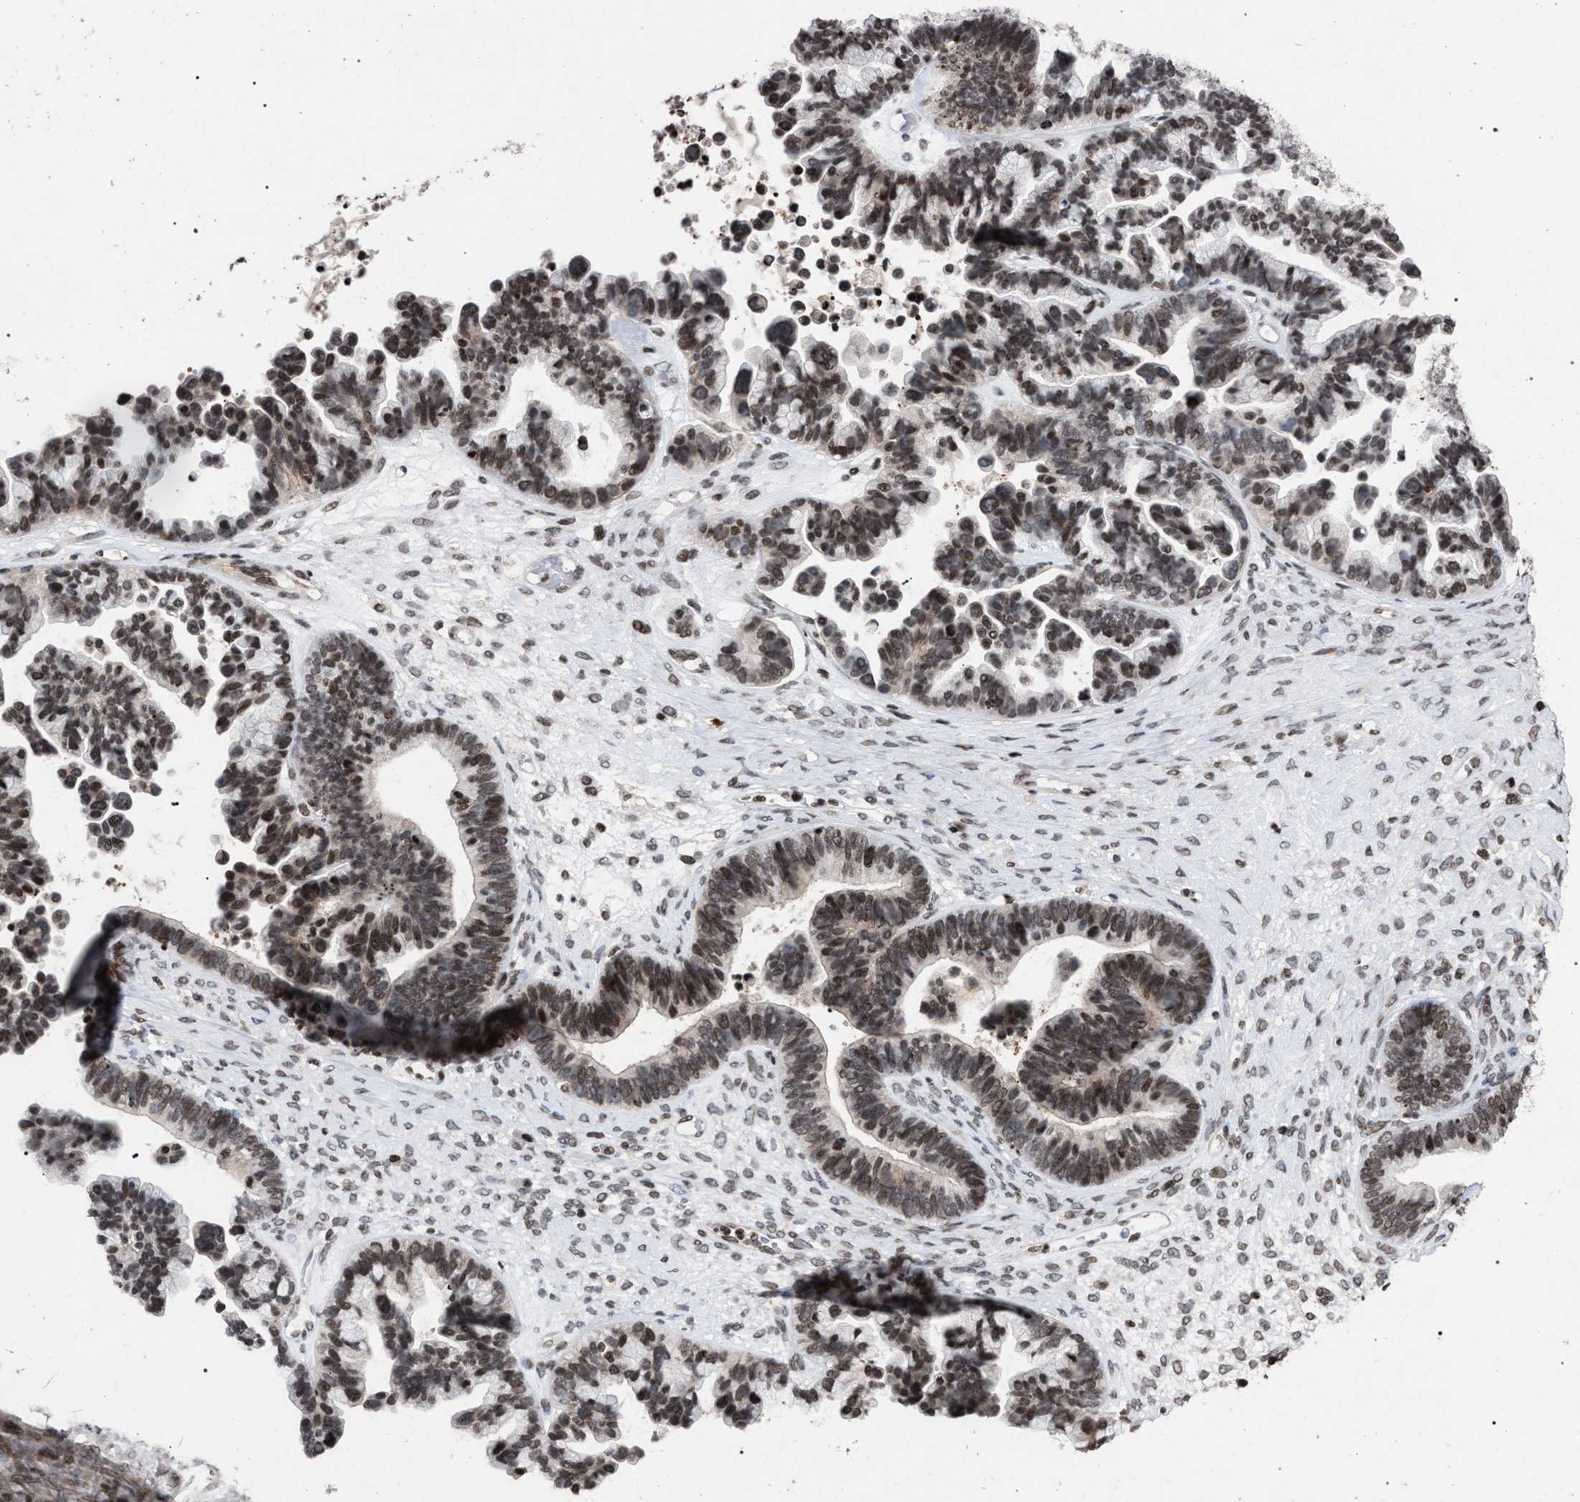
{"staining": {"intensity": "moderate", "quantity": ">75%", "location": "nuclear"}, "tissue": "ovarian cancer", "cell_type": "Tumor cells", "image_type": "cancer", "snomed": [{"axis": "morphology", "description": "Cystadenocarcinoma, serous, NOS"}, {"axis": "topography", "description": "Ovary"}], "caption": "Protein expression analysis of human ovarian serous cystadenocarcinoma reveals moderate nuclear staining in about >75% of tumor cells. (Brightfield microscopy of DAB IHC at high magnification).", "gene": "FOXD3", "patient": {"sex": "female", "age": 56}}